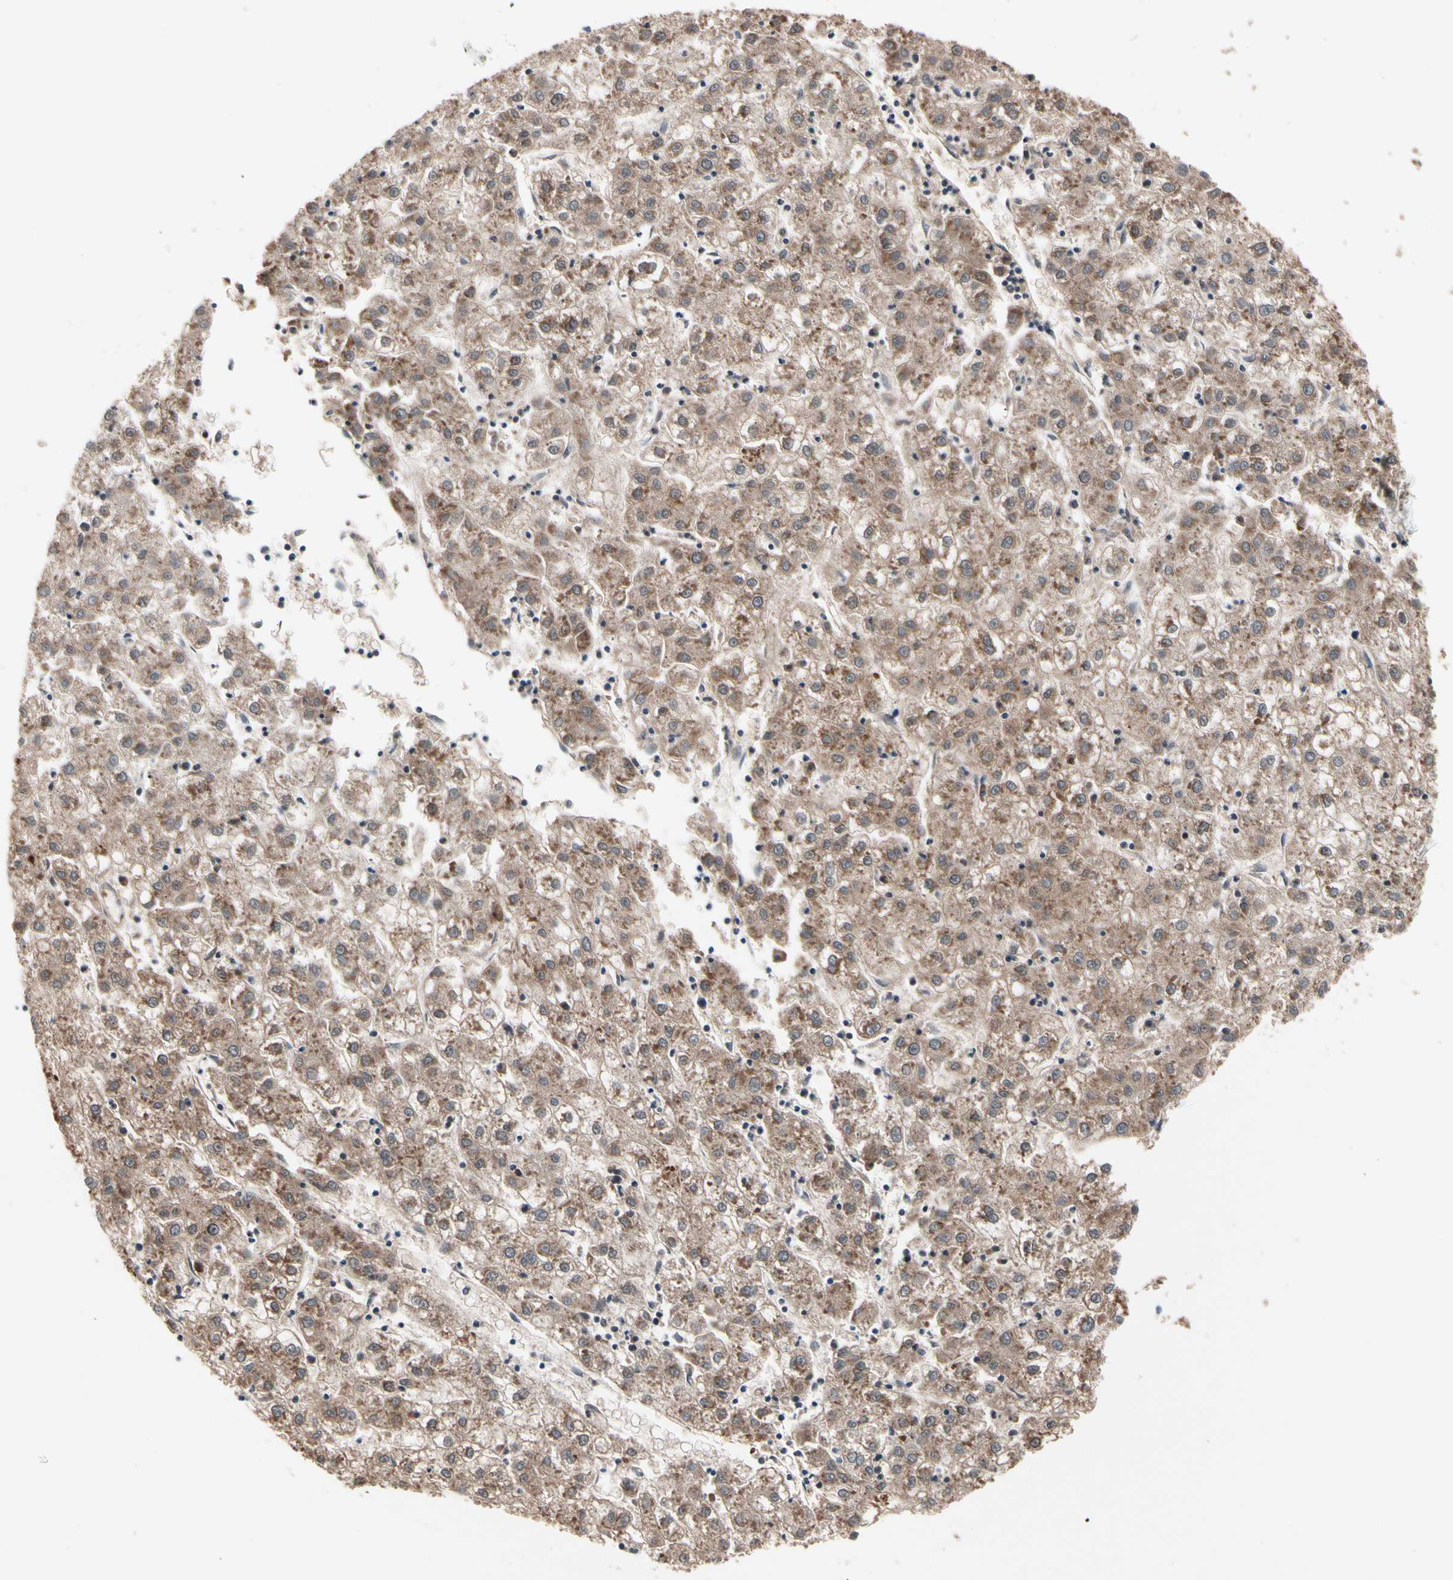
{"staining": {"intensity": "moderate", "quantity": ">75%", "location": "cytoplasmic/membranous"}, "tissue": "liver cancer", "cell_type": "Tumor cells", "image_type": "cancer", "snomed": [{"axis": "morphology", "description": "Carcinoma, Hepatocellular, NOS"}, {"axis": "topography", "description": "Liver"}], "caption": "About >75% of tumor cells in liver hepatocellular carcinoma reveal moderate cytoplasmic/membranous protein staining as visualized by brown immunohistochemical staining.", "gene": "MTHFS", "patient": {"sex": "male", "age": 72}}